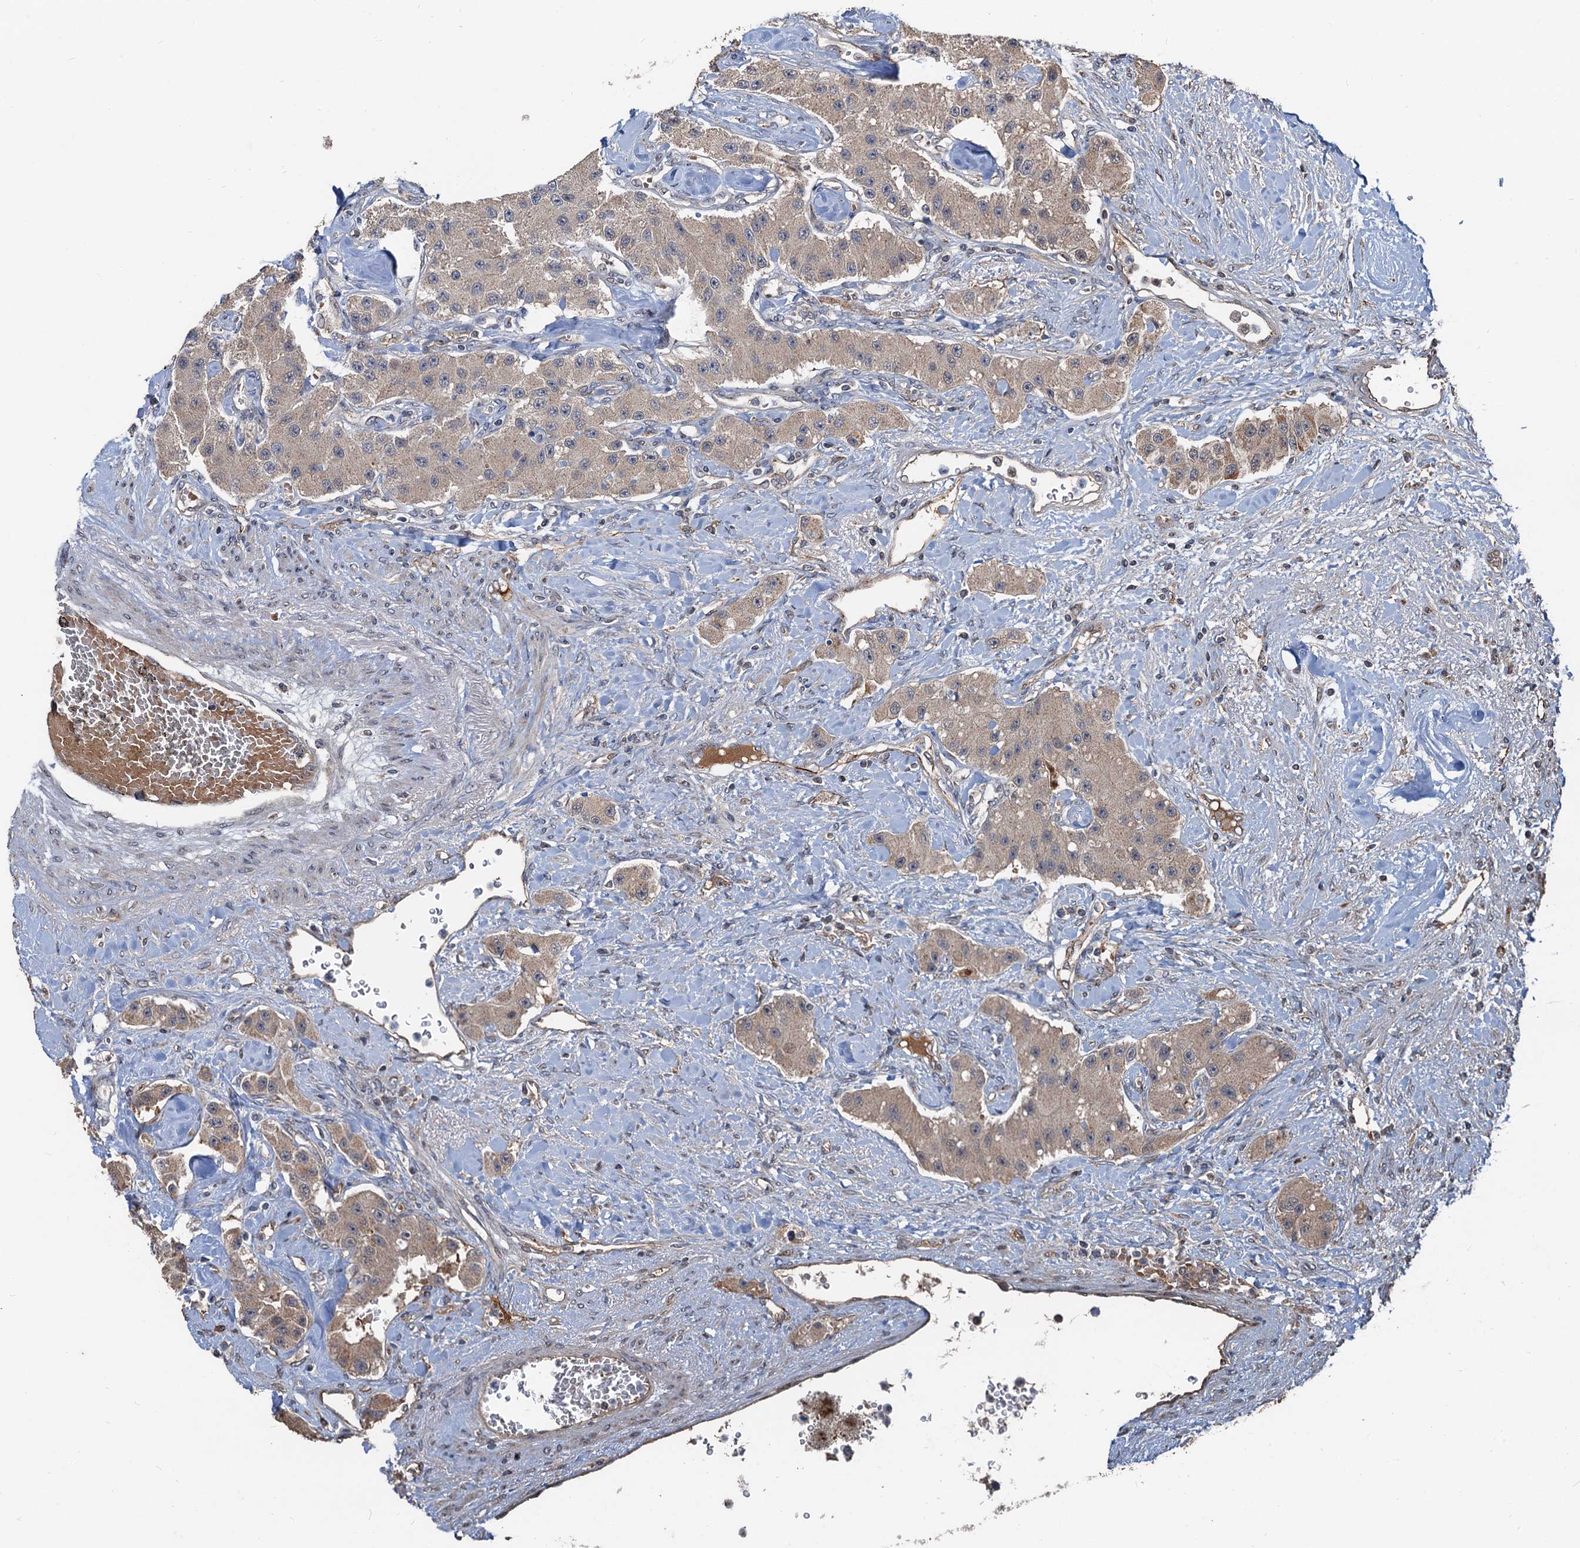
{"staining": {"intensity": "weak", "quantity": "25%-75%", "location": "cytoplasmic/membranous"}, "tissue": "carcinoid", "cell_type": "Tumor cells", "image_type": "cancer", "snomed": [{"axis": "morphology", "description": "Carcinoid, malignant, NOS"}, {"axis": "topography", "description": "Pancreas"}], "caption": "This is a histology image of immunohistochemistry (IHC) staining of carcinoid, which shows weak positivity in the cytoplasmic/membranous of tumor cells.", "gene": "DEXI", "patient": {"sex": "male", "age": 41}}